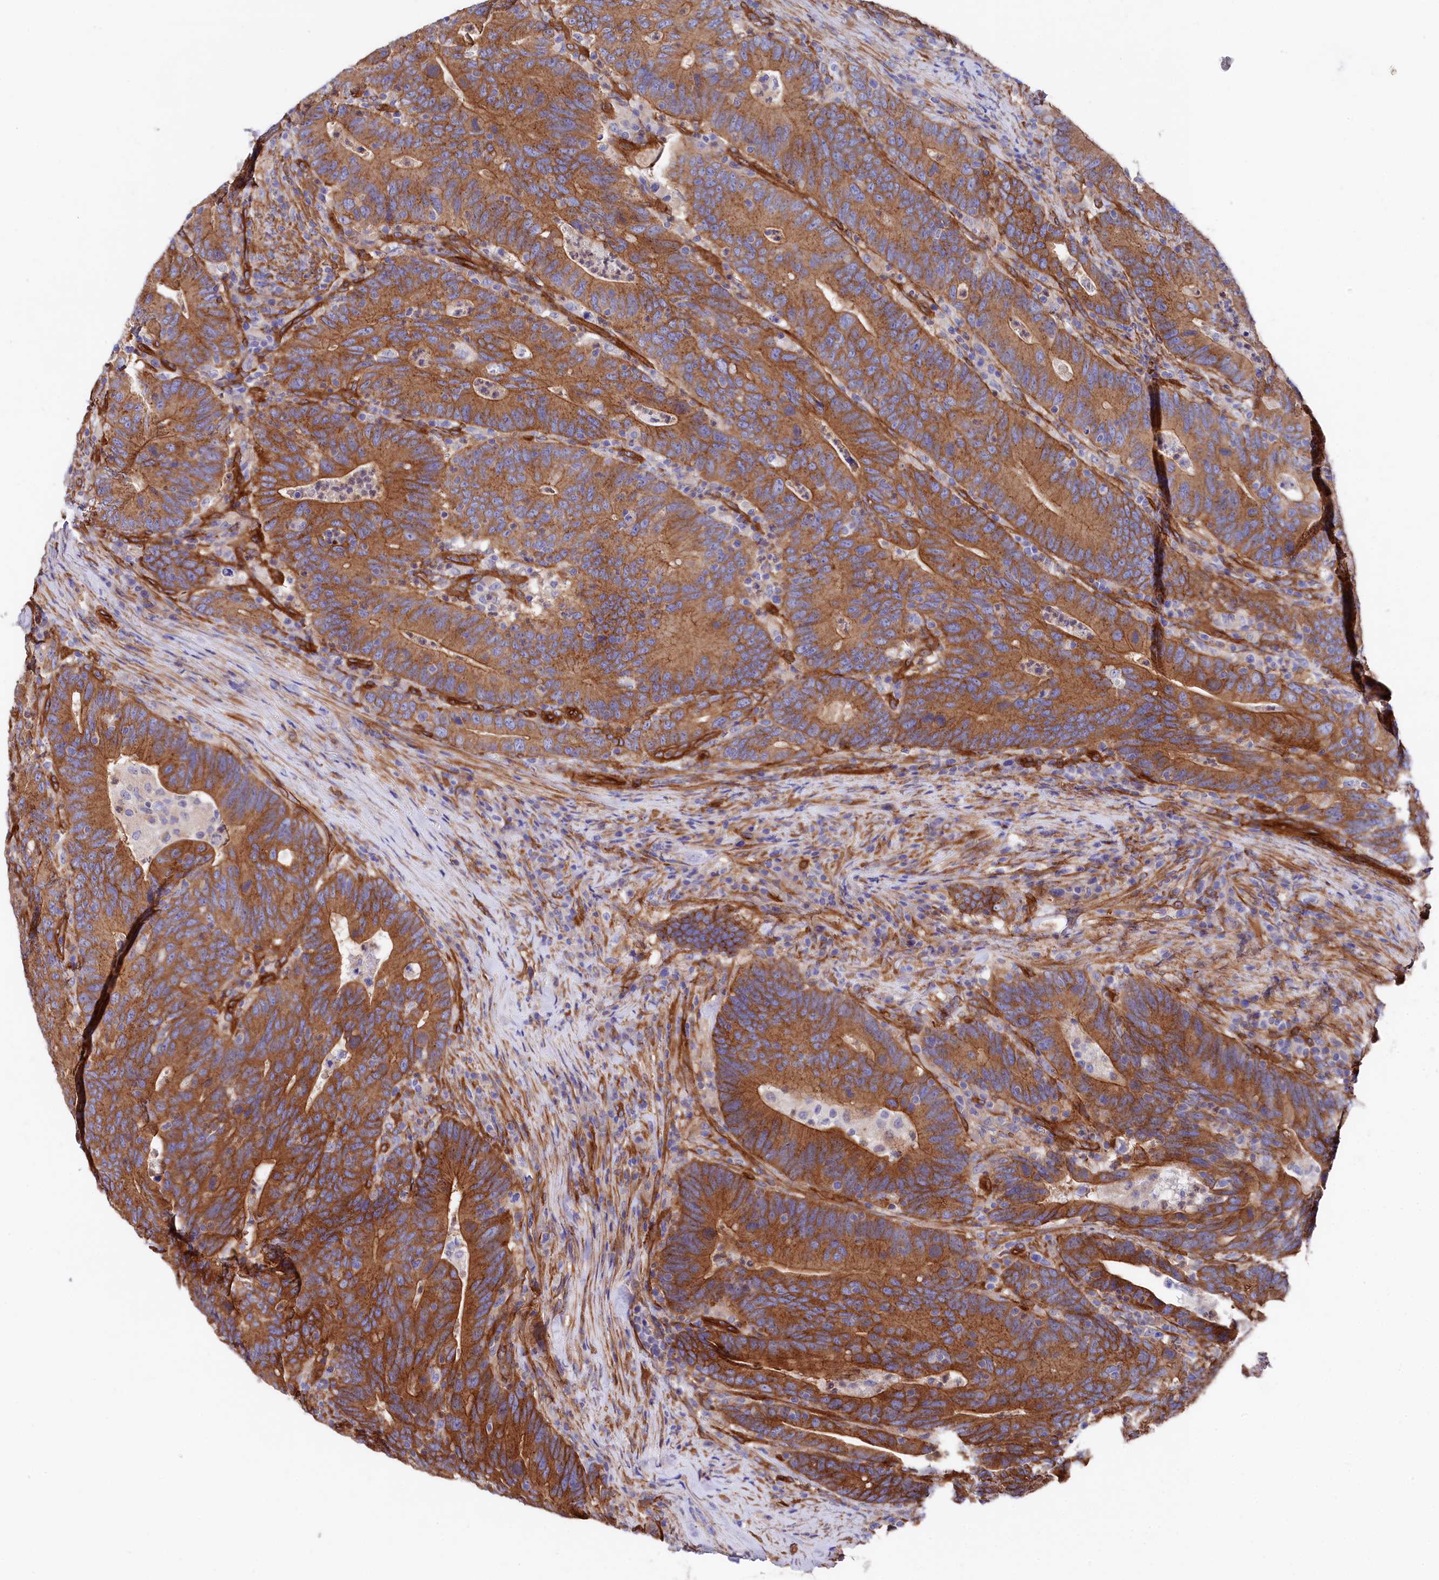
{"staining": {"intensity": "strong", "quantity": ">75%", "location": "cytoplasmic/membranous"}, "tissue": "colorectal cancer", "cell_type": "Tumor cells", "image_type": "cancer", "snomed": [{"axis": "morphology", "description": "Adenocarcinoma, NOS"}, {"axis": "topography", "description": "Colon"}], "caption": "DAB immunohistochemical staining of adenocarcinoma (colorectal) exhibits strong cytoplasmic/membranous protein expression in approximately >75% of tumor cells.", "gene": "TNKS1BP1", "patient": {"sex": "female", "age": 66}}